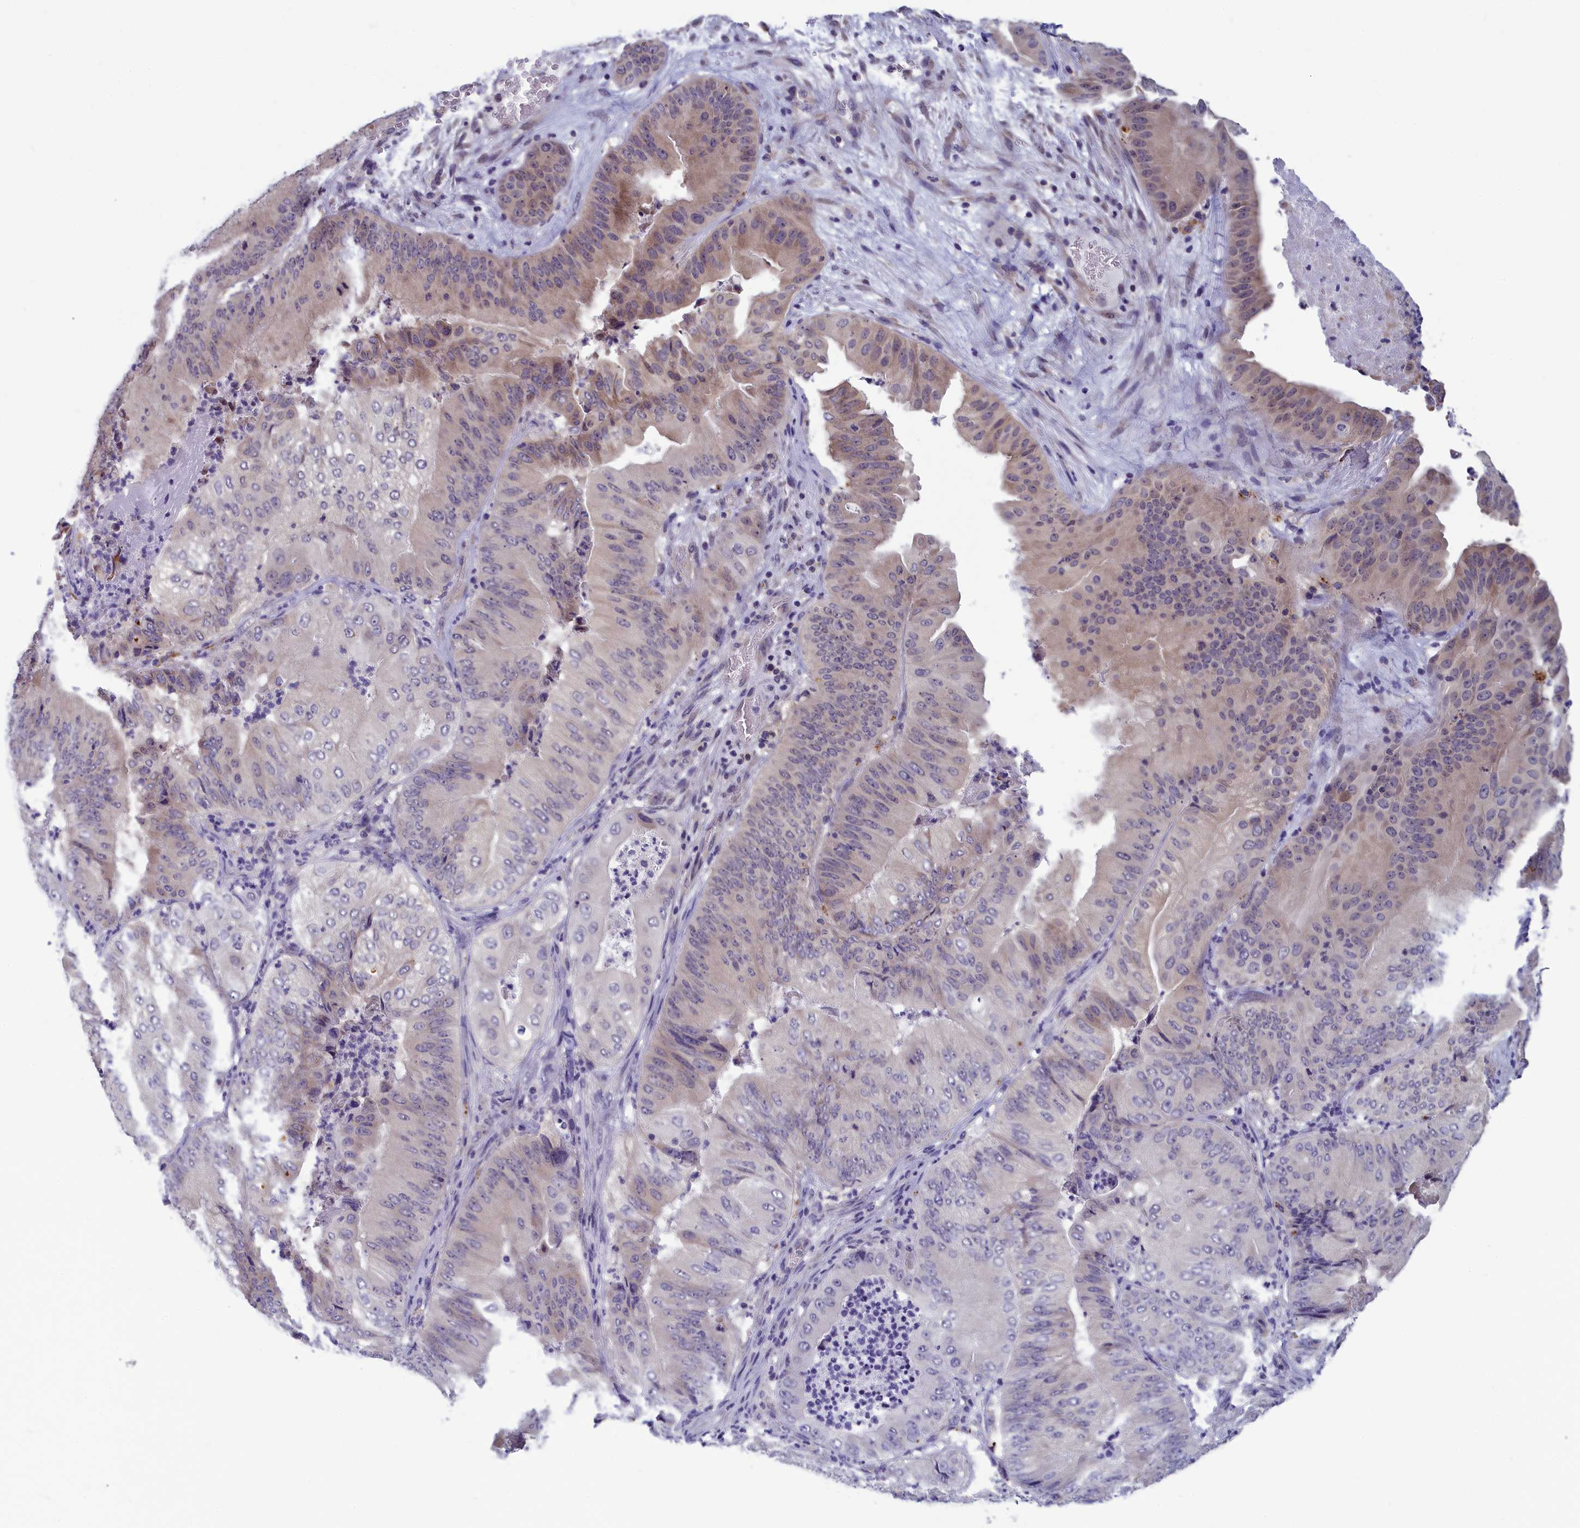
{"staining": {"intensity": "weak", "quantity": "<25%", "location": "cytoplasmic/membranous"}, "tissue": "pancreatic cancer", "cell_type": "Tumor cells", "image_type": "cancer", "snomed": [{"axis": "morphology", "description": "Adenocarcinoma, NOS"}, {"axis": "topography", "description": "Pancreas"}], "caption": "This is a photomicrograph of IHC staining of adenocarcinoma (pancreatic), which shows no staining in tumor cells. (Brightfield microscopy of DAB (3,3'-diaminobenzidine) IHC at high magnification).", "gene": "MRI1", "patient": {"sex": "female", "age": 77}}